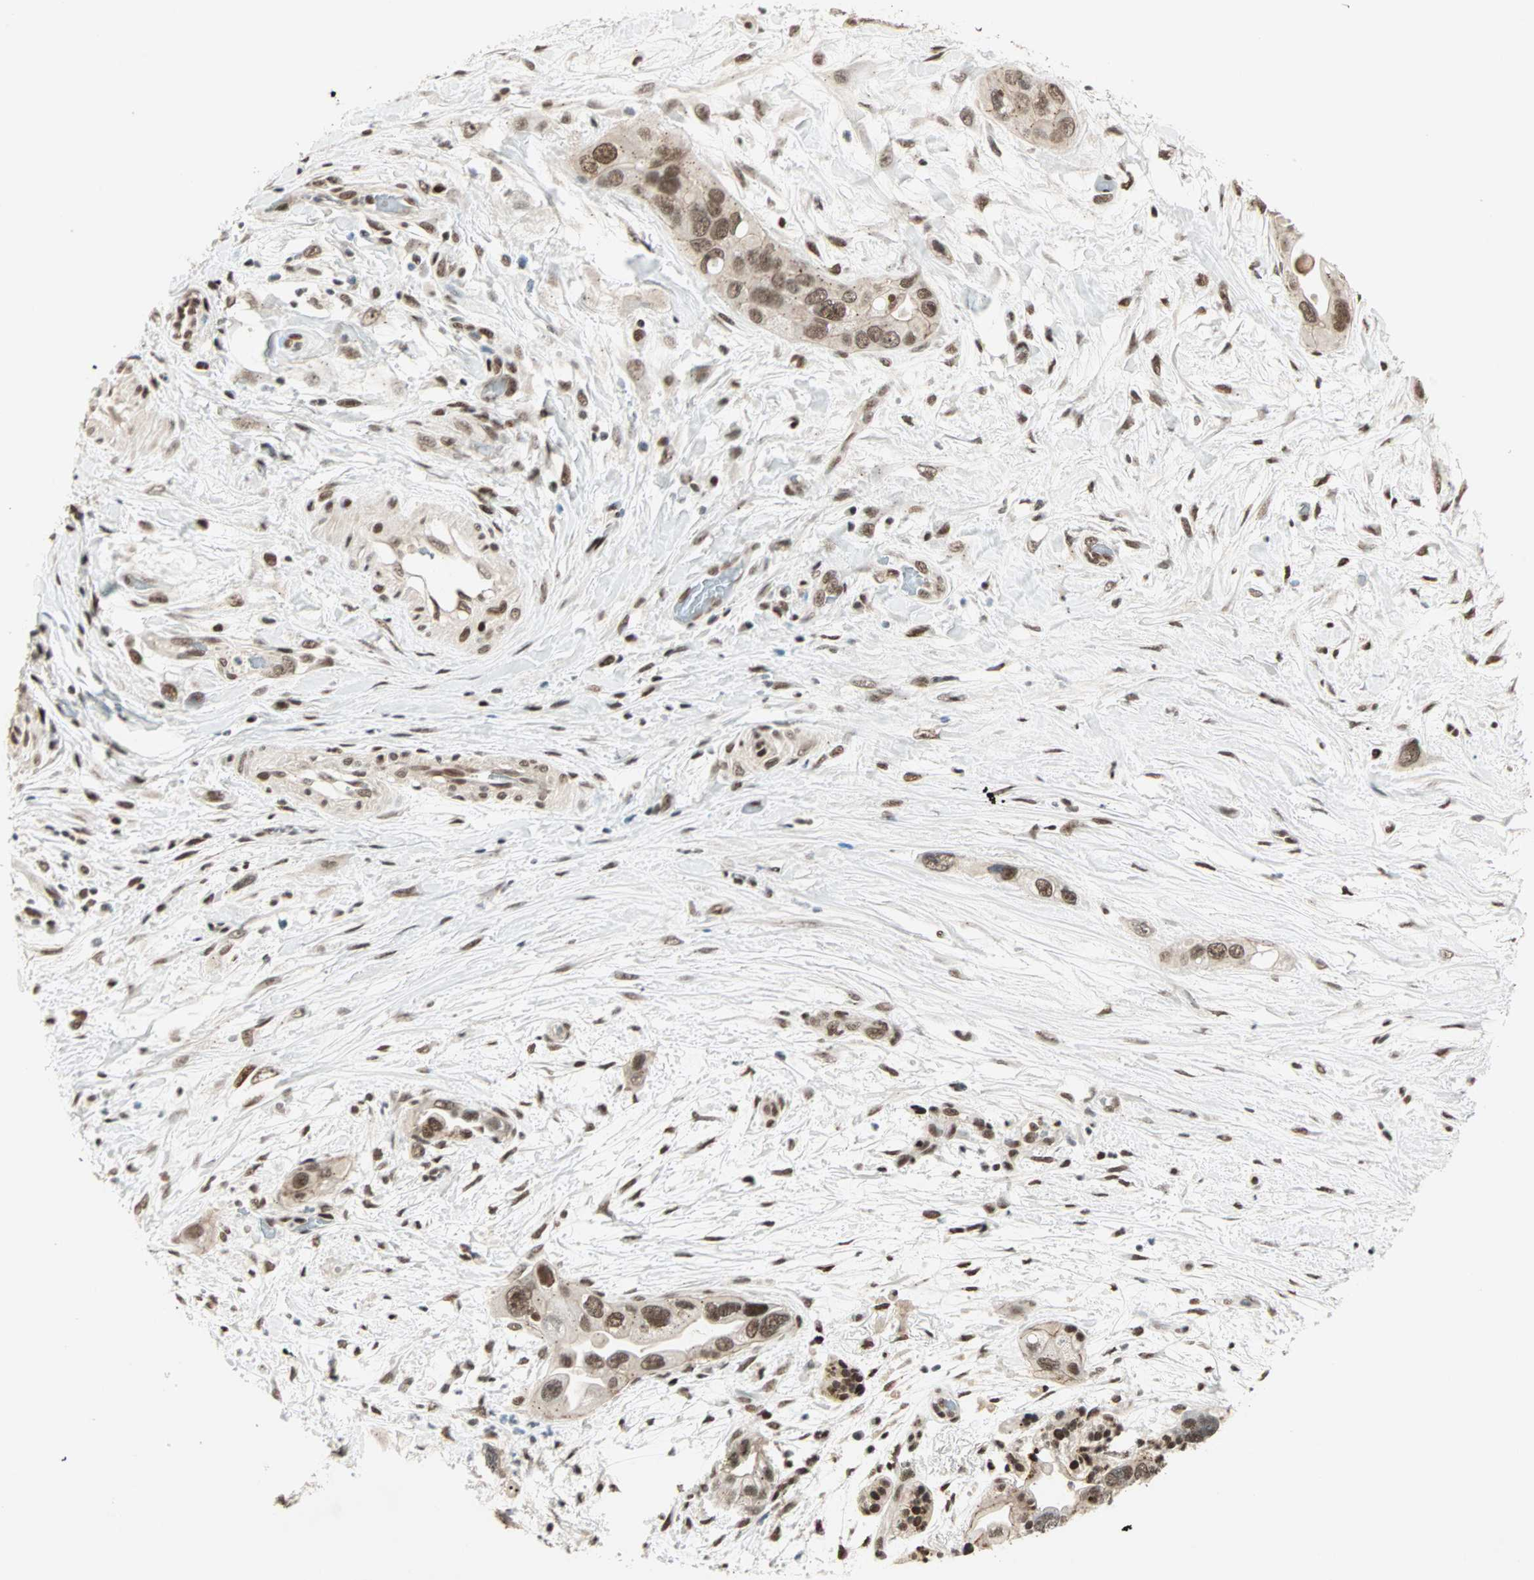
{"staining": {"intensity": "strong", "quantity": ">75%", "location": "nuclear"}, "tissue": "pancreatic cancer", "cell_type": "Tumor cells", "image_type": "cancer", "snomed": [{"axis": "morphology", "description": "Adenocarcinoma, NOS"}, {"axis": "topography", "description": "Pancreas"}], "caption": "Pancreatic adenocarcinoma was stained to show a protein in brown. There is high levels of strong nuclear expression in about >75% of tumor cells. The staining is performed using DAB brown chromogen to label protein expression. The nuclei are counter-stained blue using hematoxylin.", "gene": "BLM", "patient": {"sex": "female", "age": 77}}